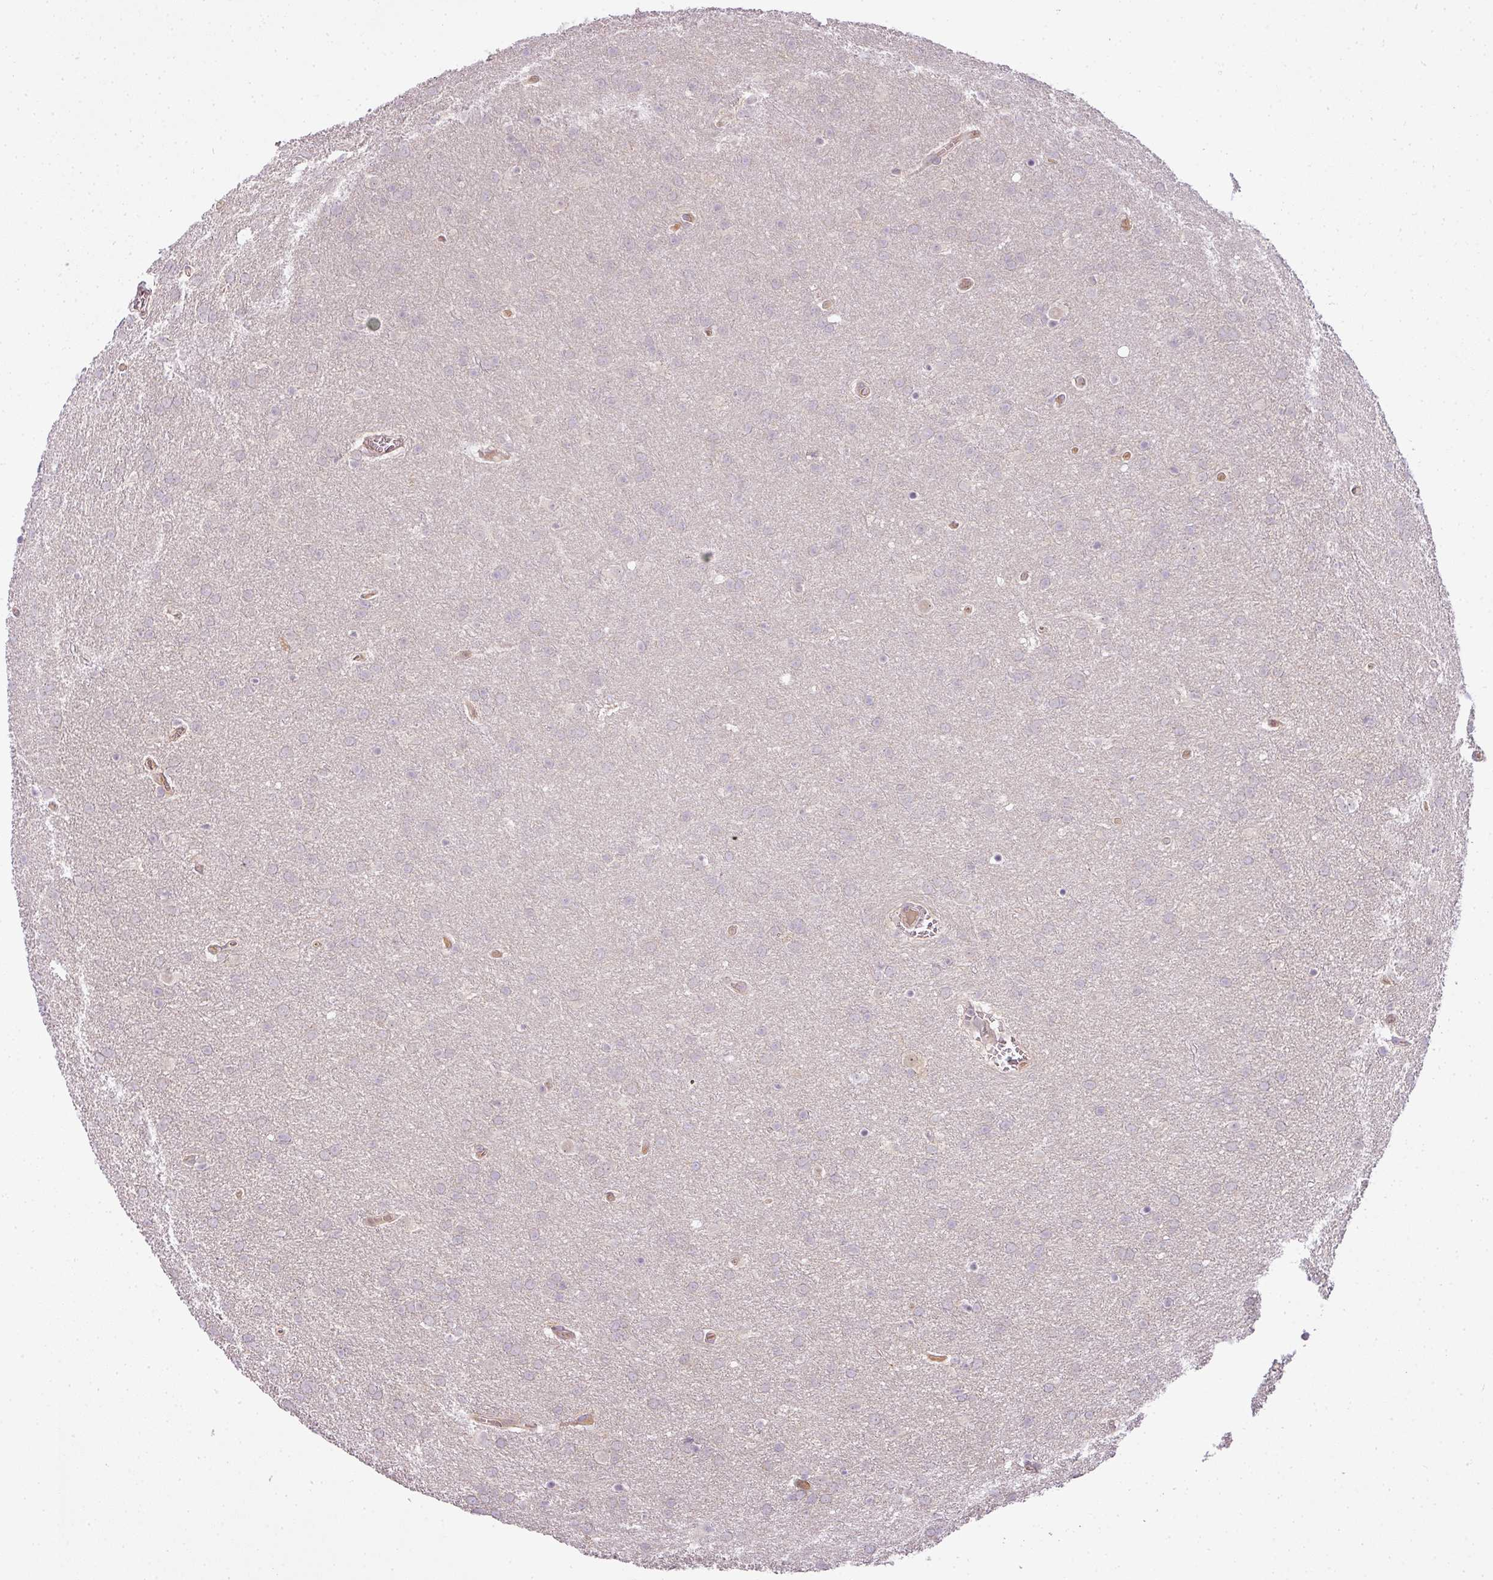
{"staining": {"intensity": "negative", "quantity": "none", "location": "none"}, "tissue": "glioma", "cell_type": "Tumor cells", "image_type": "cancer", "snomed": [{"axis": "morphology", "description": "Glioma, malignant, Low grade"}, {"axis": "topography", "description": "Brain"}], "caption": "This micrograph is of glioma stained with immunohistochemistry to label a protein in brown with the nuclei are counter-stained blue. There is no expression in tumor cells. Nuclei are stained in blue.", "gene": "LY75", "patient": {"sex": "female", "age": 32}}